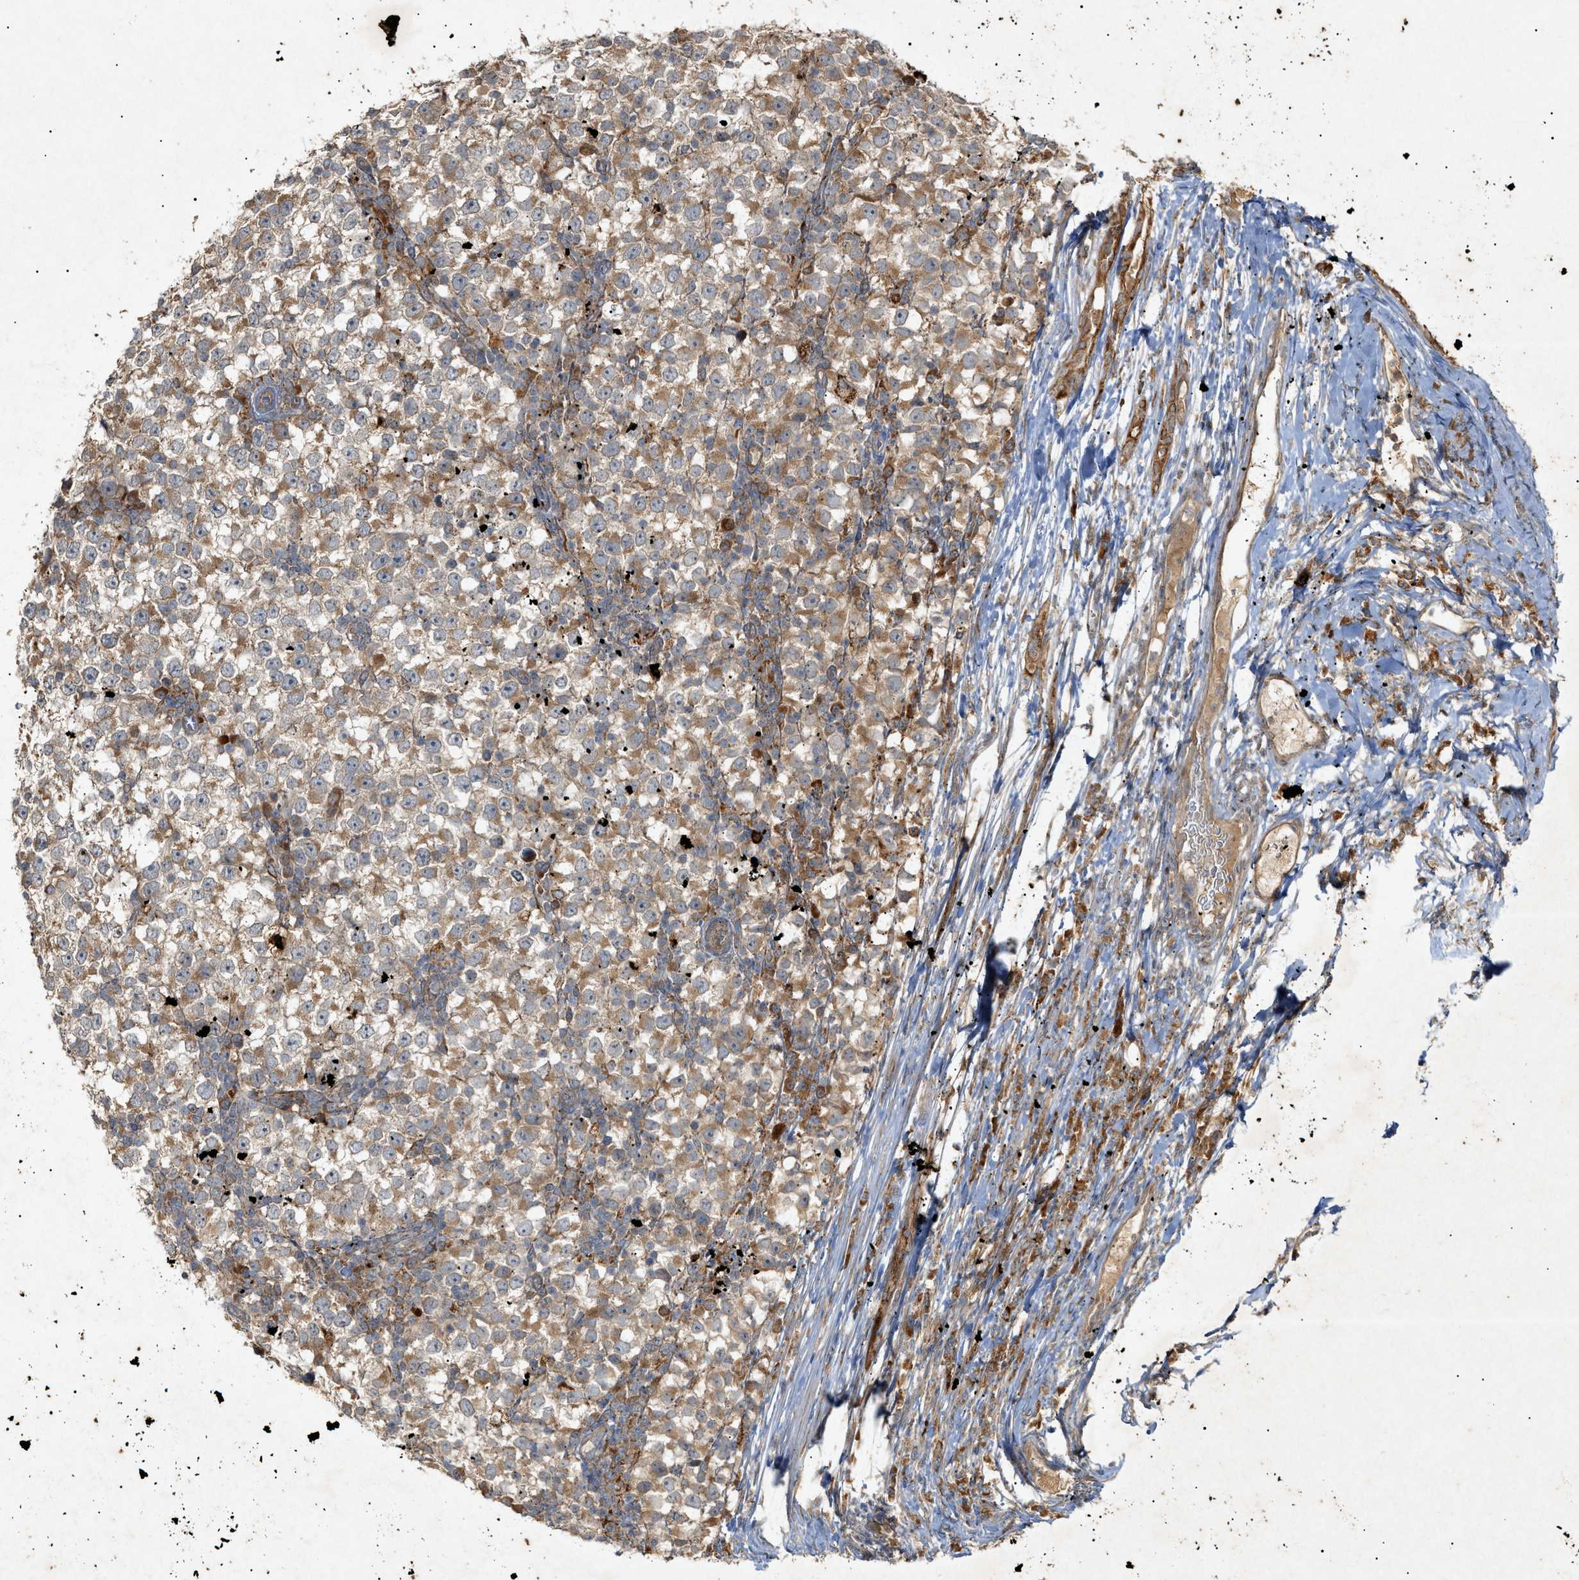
{"staining": {"intensity": "moderate", "quantity": "25%-75%", "location": "cytoplasmic/membranous"}, "tissue": "testis cancer", "cell_type": "Tumor cells", "image_type": "cancer", "snomed": [{"axis": "morphology", "description": "Seminoma, NOS"}, {"axis": "topography", "description": "Testis"}], "caption": "DAB immunohistochemical staining of seminoma (testis) demonstrates moderate cytoplasmic/membranous protein positivity in about 25%-75% of tumor cells.", "gene": "MTCH1", "patient": {"sex": "male", "age": 65}}